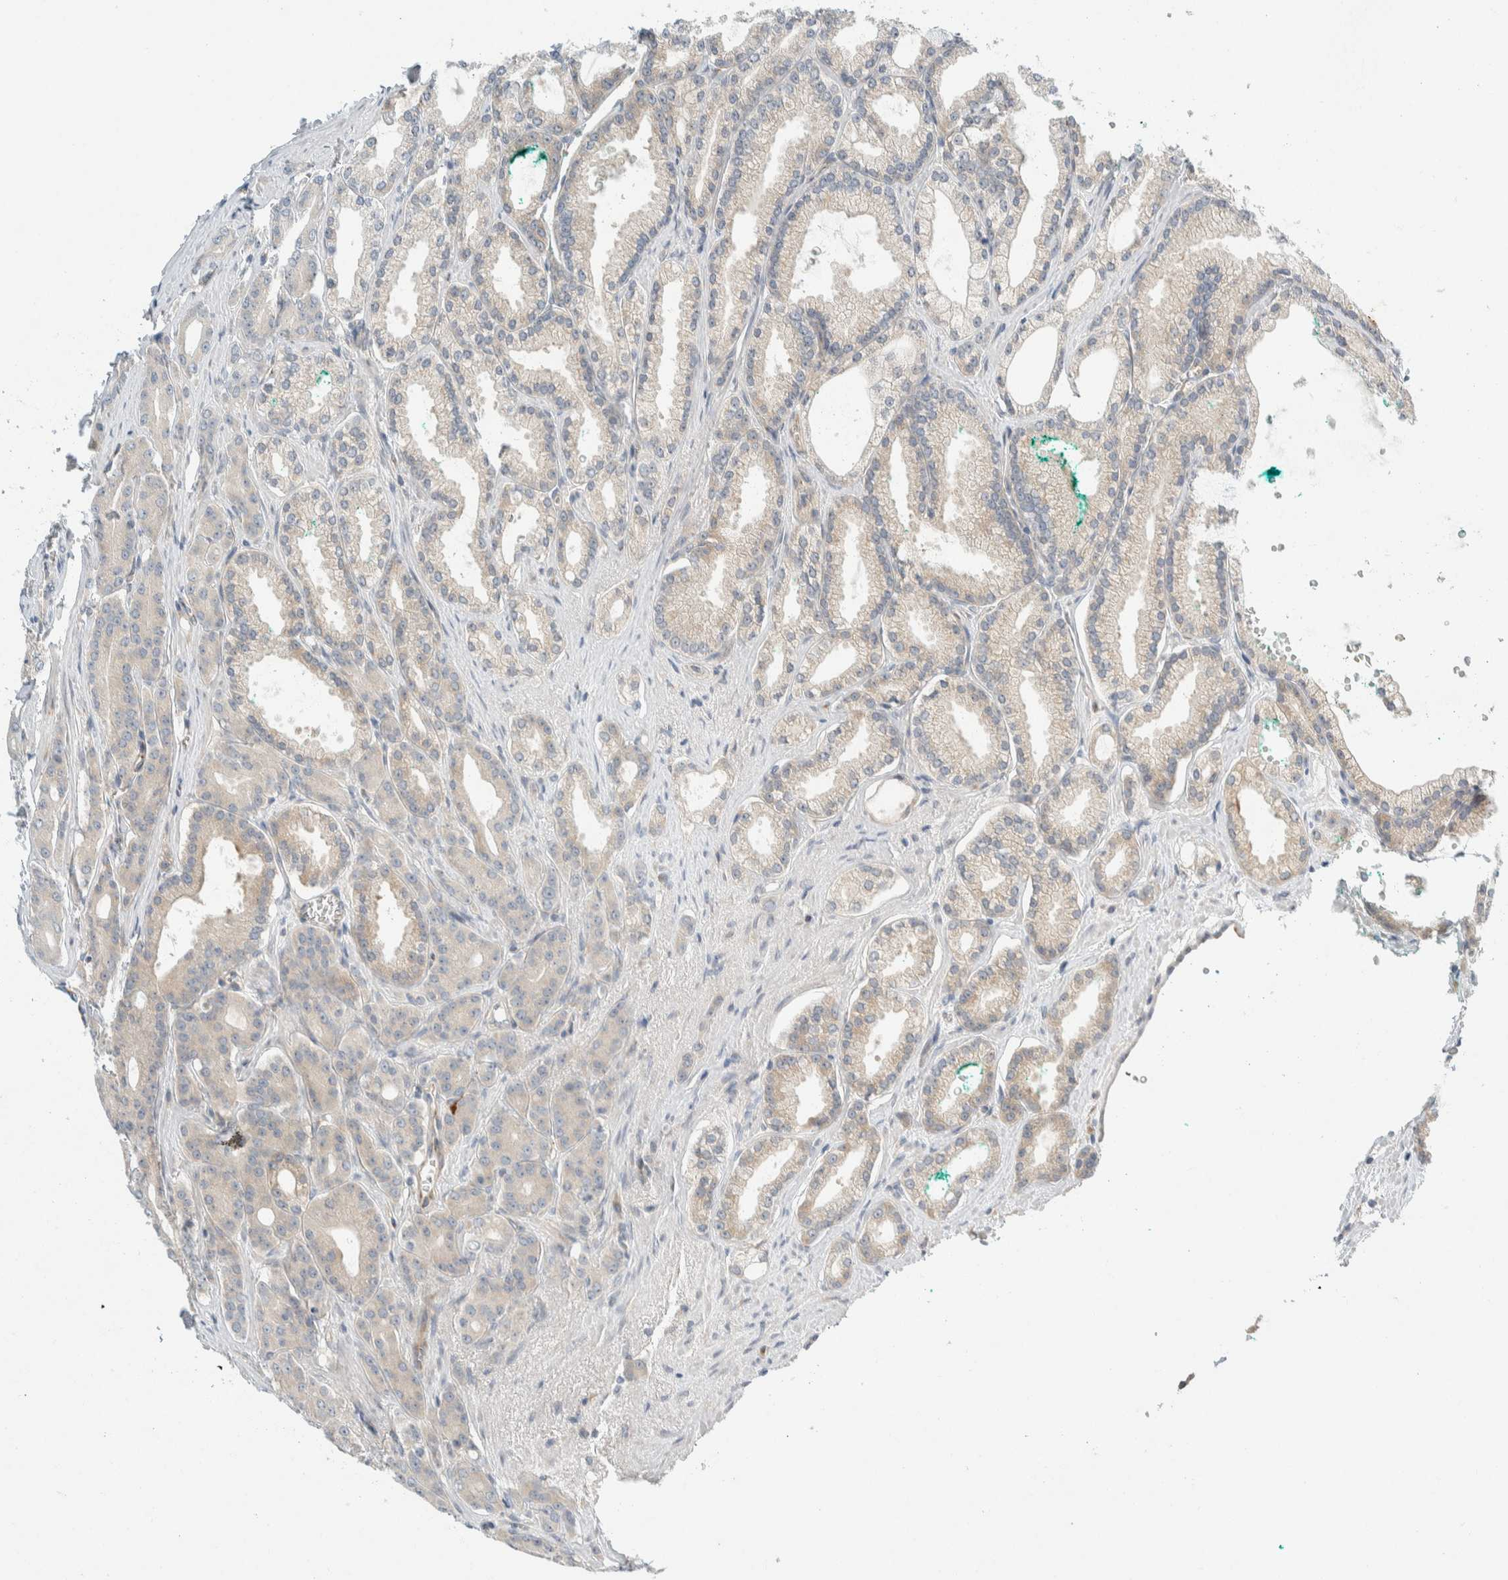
{"staining": {"intensity": "weak", "quantity": "<25%", "location": "cytoplasmic/membranous"}, "tissue": "prostate cancer", "cell_type": "Tumor cells", "image_type": "cancer", "snomed": [{"axis": "morphology", "description": "Adenocarcinoma, High grade"}, {"axis": "topography", "description": "Prostate"}], "caption": "Prostate adenocarcinoma (high-grade) was stained to show a protein in brown. There is no significant positivity in tumor cells.", "gene": "TMEM184B", "patient": {"sex": "male", "age": 71}}